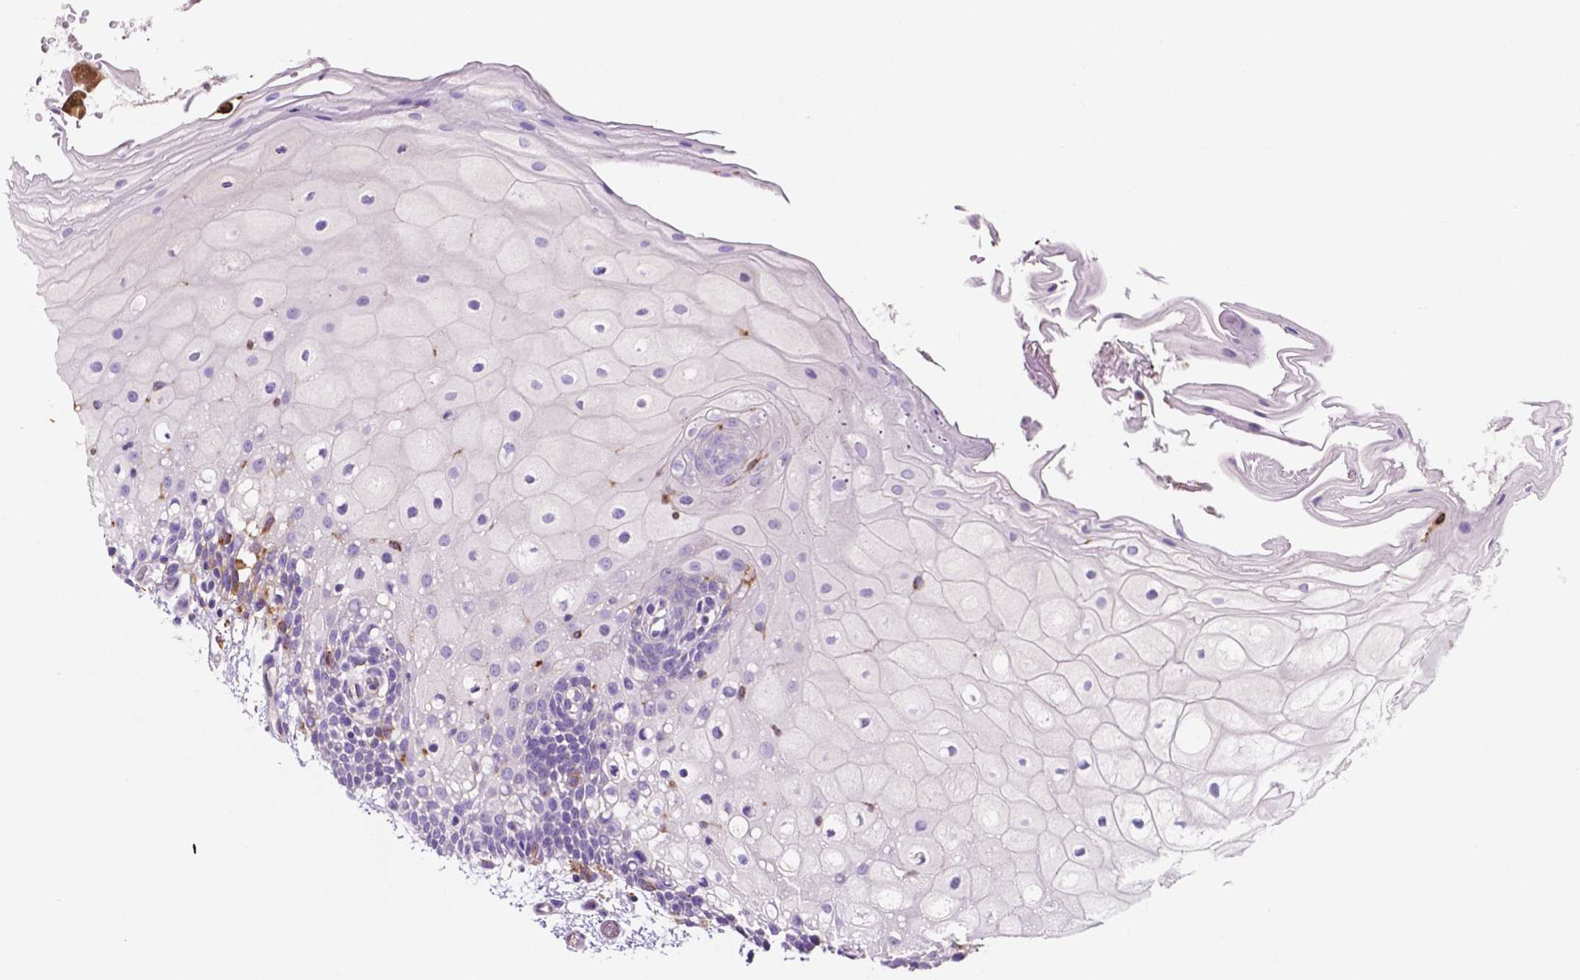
{"staining": {"intensity": "moderate", "quantity": "<25%", "location": "cytoplasmic/membranous"}, "tissue": "oral mucosa", "cell_type": "Squamous epithelial cells", "image_type": "normal", "snomed": [{"axis": "morphology", "description": "Normal tissue, NOS"}, {"axis": "morphology", "description": "Squamous cell carcinoma, NOS"}, {"axis": "topography", "description": "Oral tissue"}, {"axis": "topography", "description": "Head-Neck"}], "caption": "IHC (DAB) staining of normal human oral mucosa shows moderate cytoplasmic/membranous protein staining in about <25% of squamous epithelial cells.", "gene": "MKRN2OS", "patient": {"sex": "male", "age": 69}}